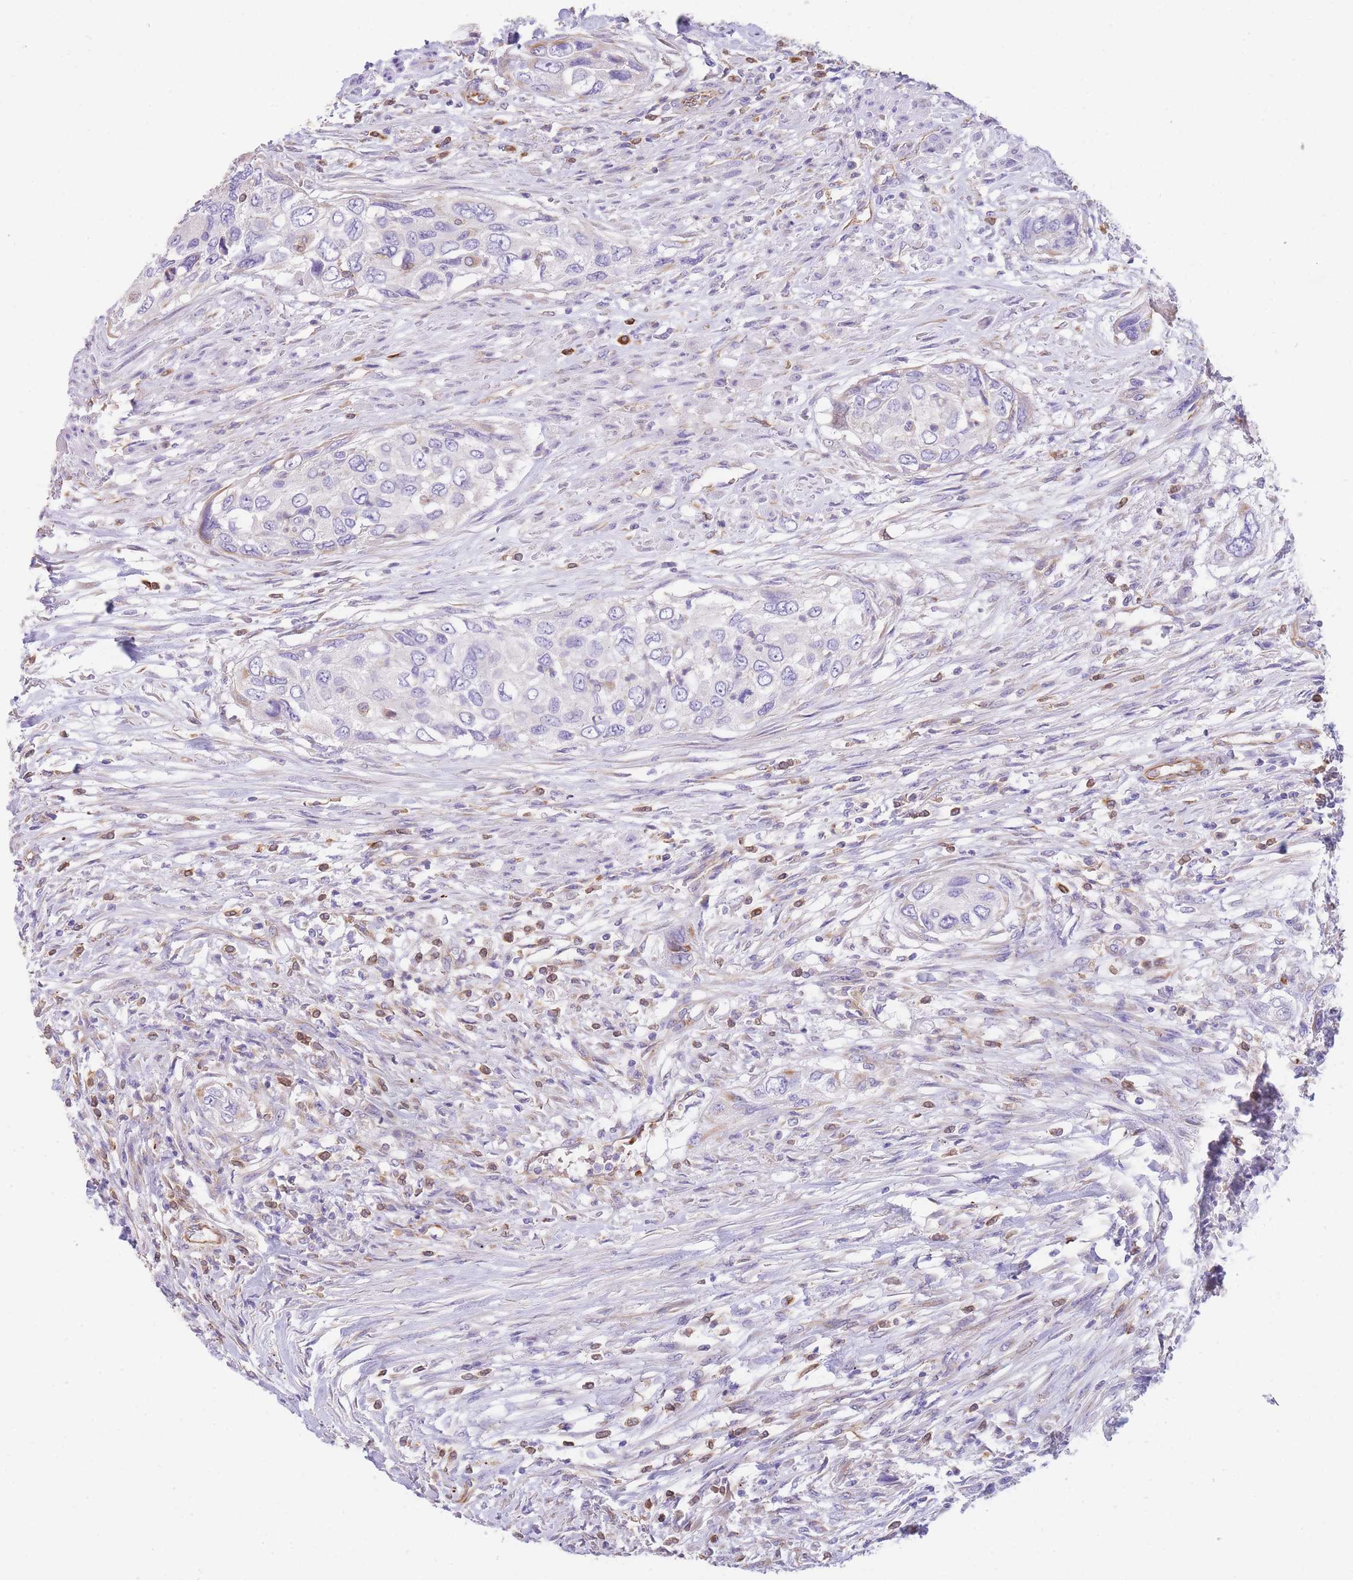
{"staining": {"intensity": "negative", "quantity": "none", "location": "none"}, "tissue": "urothelial cancer", "cell_type": "Tumor cells", "image_type": "cancer", "snomed": [{"axis": "morphology", "description": "Urothelial carcinoma, High grade"}, {"axis": "topography", "description": "Urinary bladder"}], "caption": "DAB (3,3'-diaminobenzidine) immunohistochemical staining of urothelial cancer demonstrates no significant positivity in tumor cells.", "gene": "ANKRD53", "patient": {"sex": "female", "age": 60}}